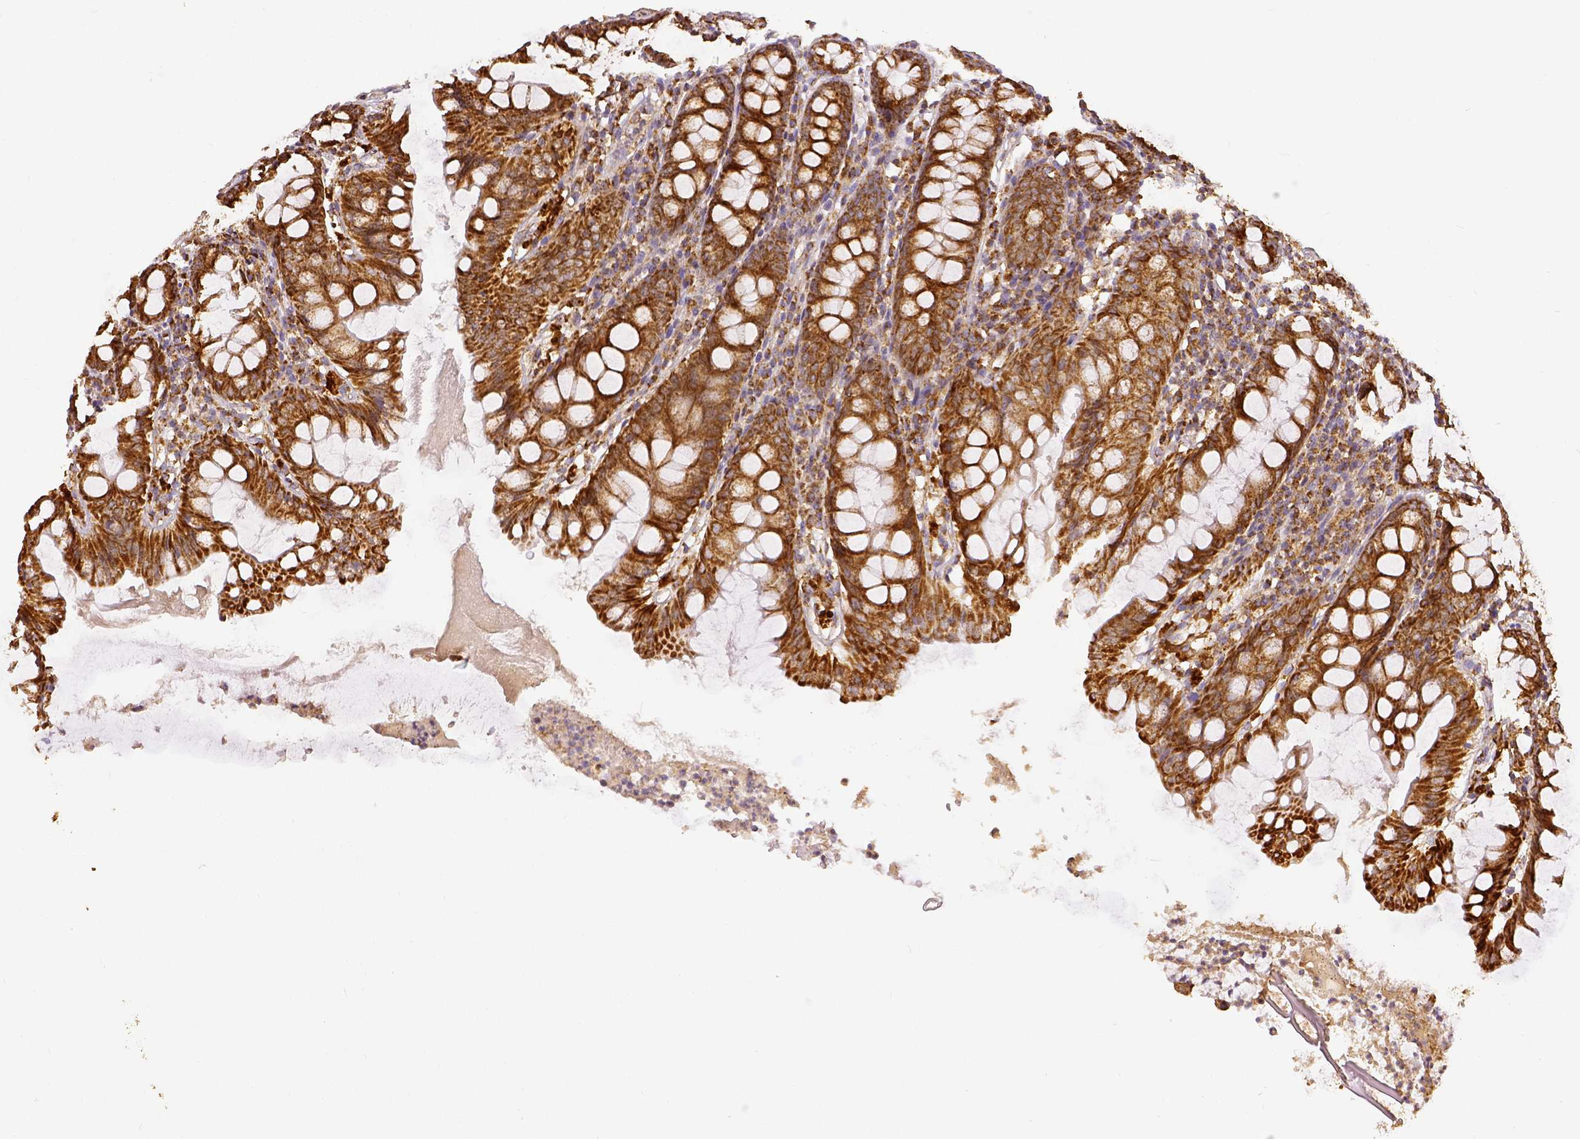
{"staining": {"intensity": "strong", "quantity": ">75%", "location": "cytoplasmic/membranous"}, "tissue": "colon", "cell_type": "Endothelial cells", "image_type": "normal", "snomed": [{"axis": "morphology", "description": "Normal tissue, NOS"}, {"axis": "topography", "description": "Colon"}], "caption": "DAB immunohistochemical staining of normal human colon exhibits strong cytoplasmic/membranous protein expression in approximately >75% of endothelial cells.", "gene": "SDHB", "patient": {"sex": "female", "age": 84}}